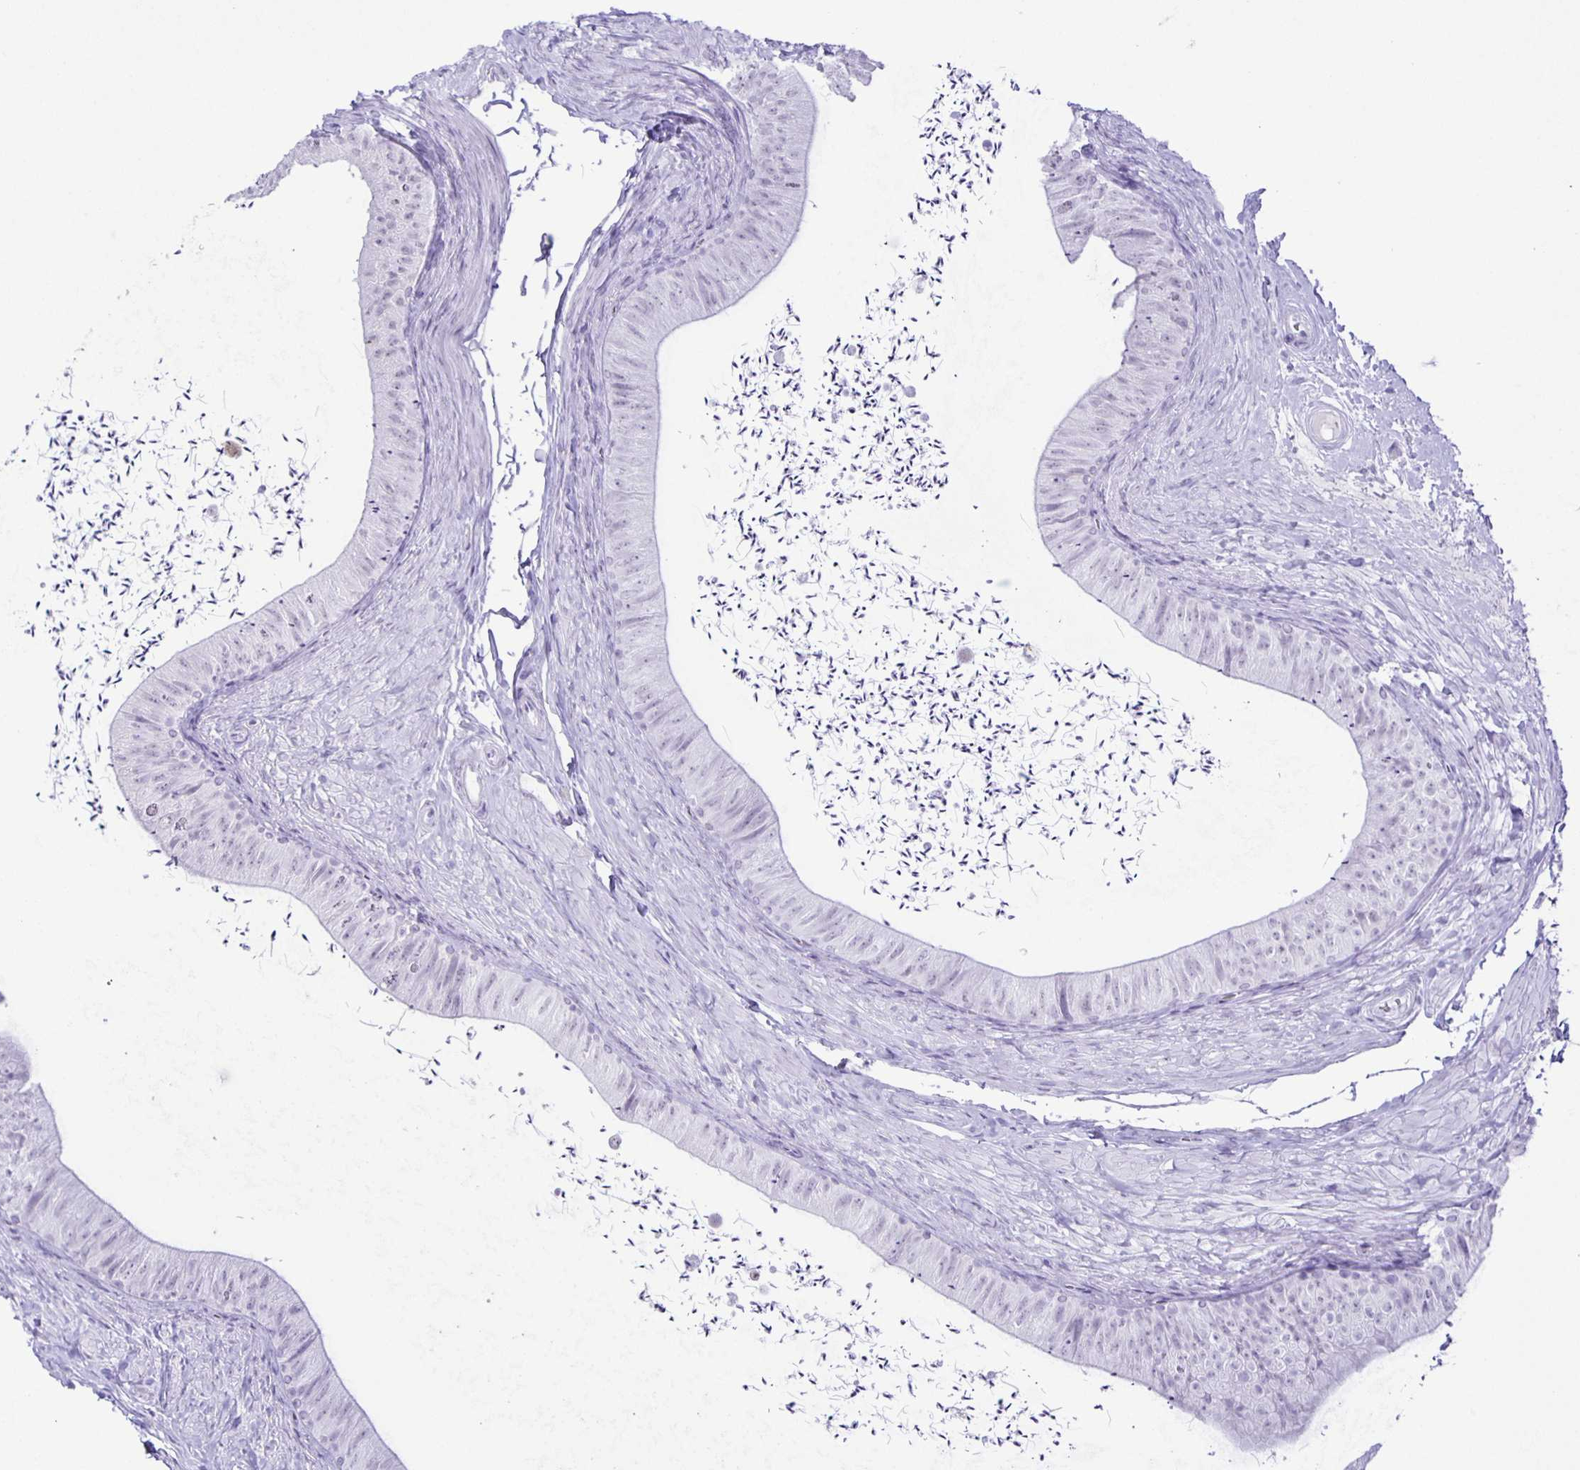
{"staining": {"intensity": "negative", "quantity": "none", "location": "none"}, "tissue": "epididymis", "cell_type": "Glandular cells", "image_type": "normal", "snomed": [{"axis": "morphology", "description": "Normal tissue, NOS"}, {"axis": "topography", "description": "Epididymis, spermatic cord, NOS"}, {"axis": "topography", "description": "Epididymis"}, {"axis": "topography", "description": "Peripheral nerve tissue"}], "caption": "Glandular cells are negative for protein expression in normal human epididymis. Brightfield microscopy of immunohistochemistry stained with DAB (brown) and hematoxylin (blue), captured at high magnification.", "gene": "EZHIP", "patient": {"sex": "male", "age": 29}}